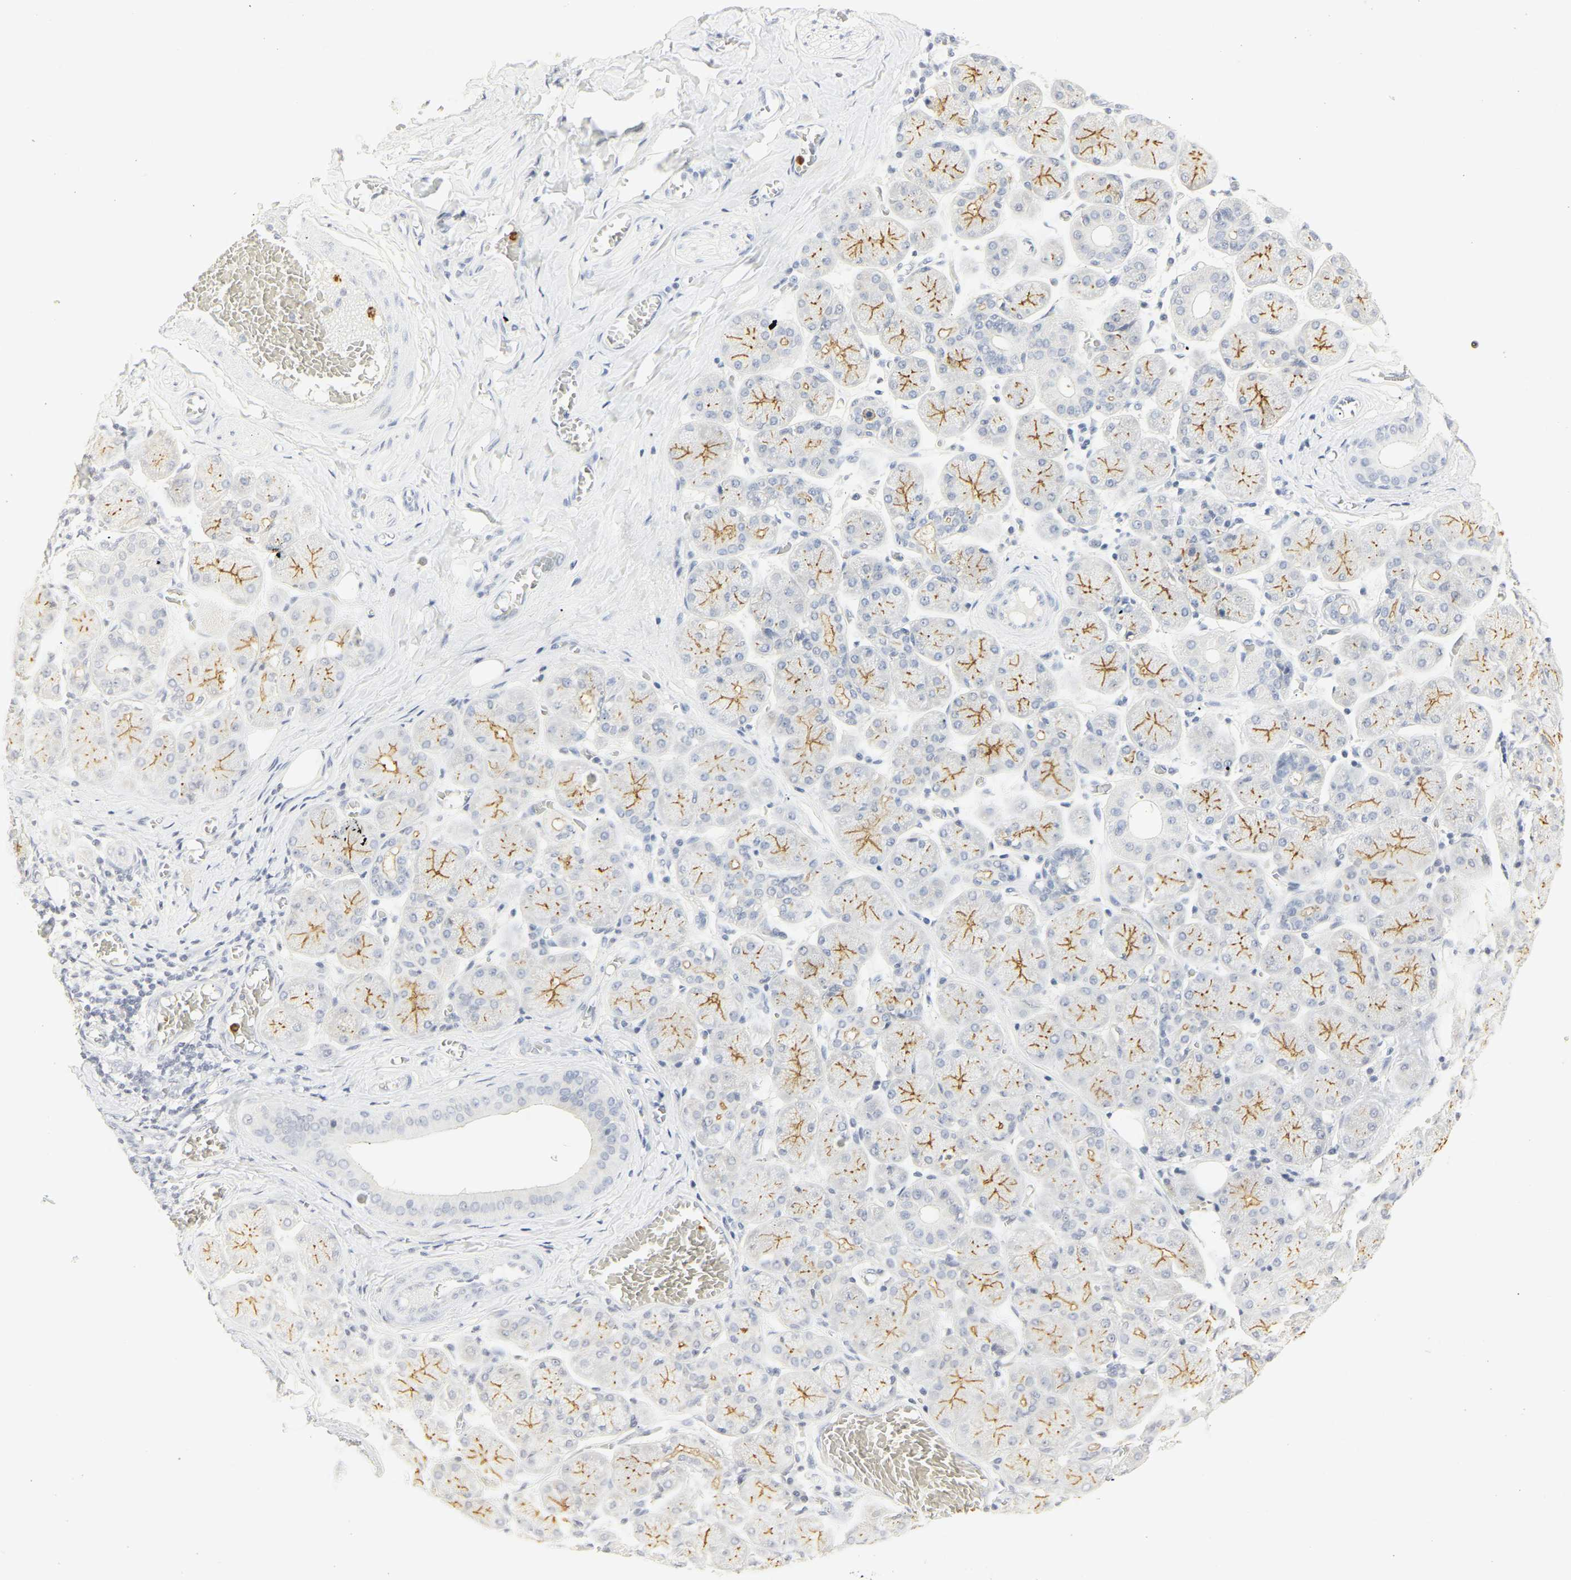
{"staining": {"intensity": "moderate", "quantity": "25%-75%", "location": "cytoplasmic/membranous"}, "tissue": "salivary gland", "cell_type": "Glandular cells", "image_type": "normal", "snomed": [{"axis": "morphology", "description": "Normal tissue, NOS"}, {"axis": "topography", "description": "Salivary gland"}], "caption": "A brown stain highlights moderate cytoplasmic/membranous expression of a protein in glandular cells of benign salivary gland.", "gene": "CEACAM5", "patient": {"sex": "female", "age": 24}}